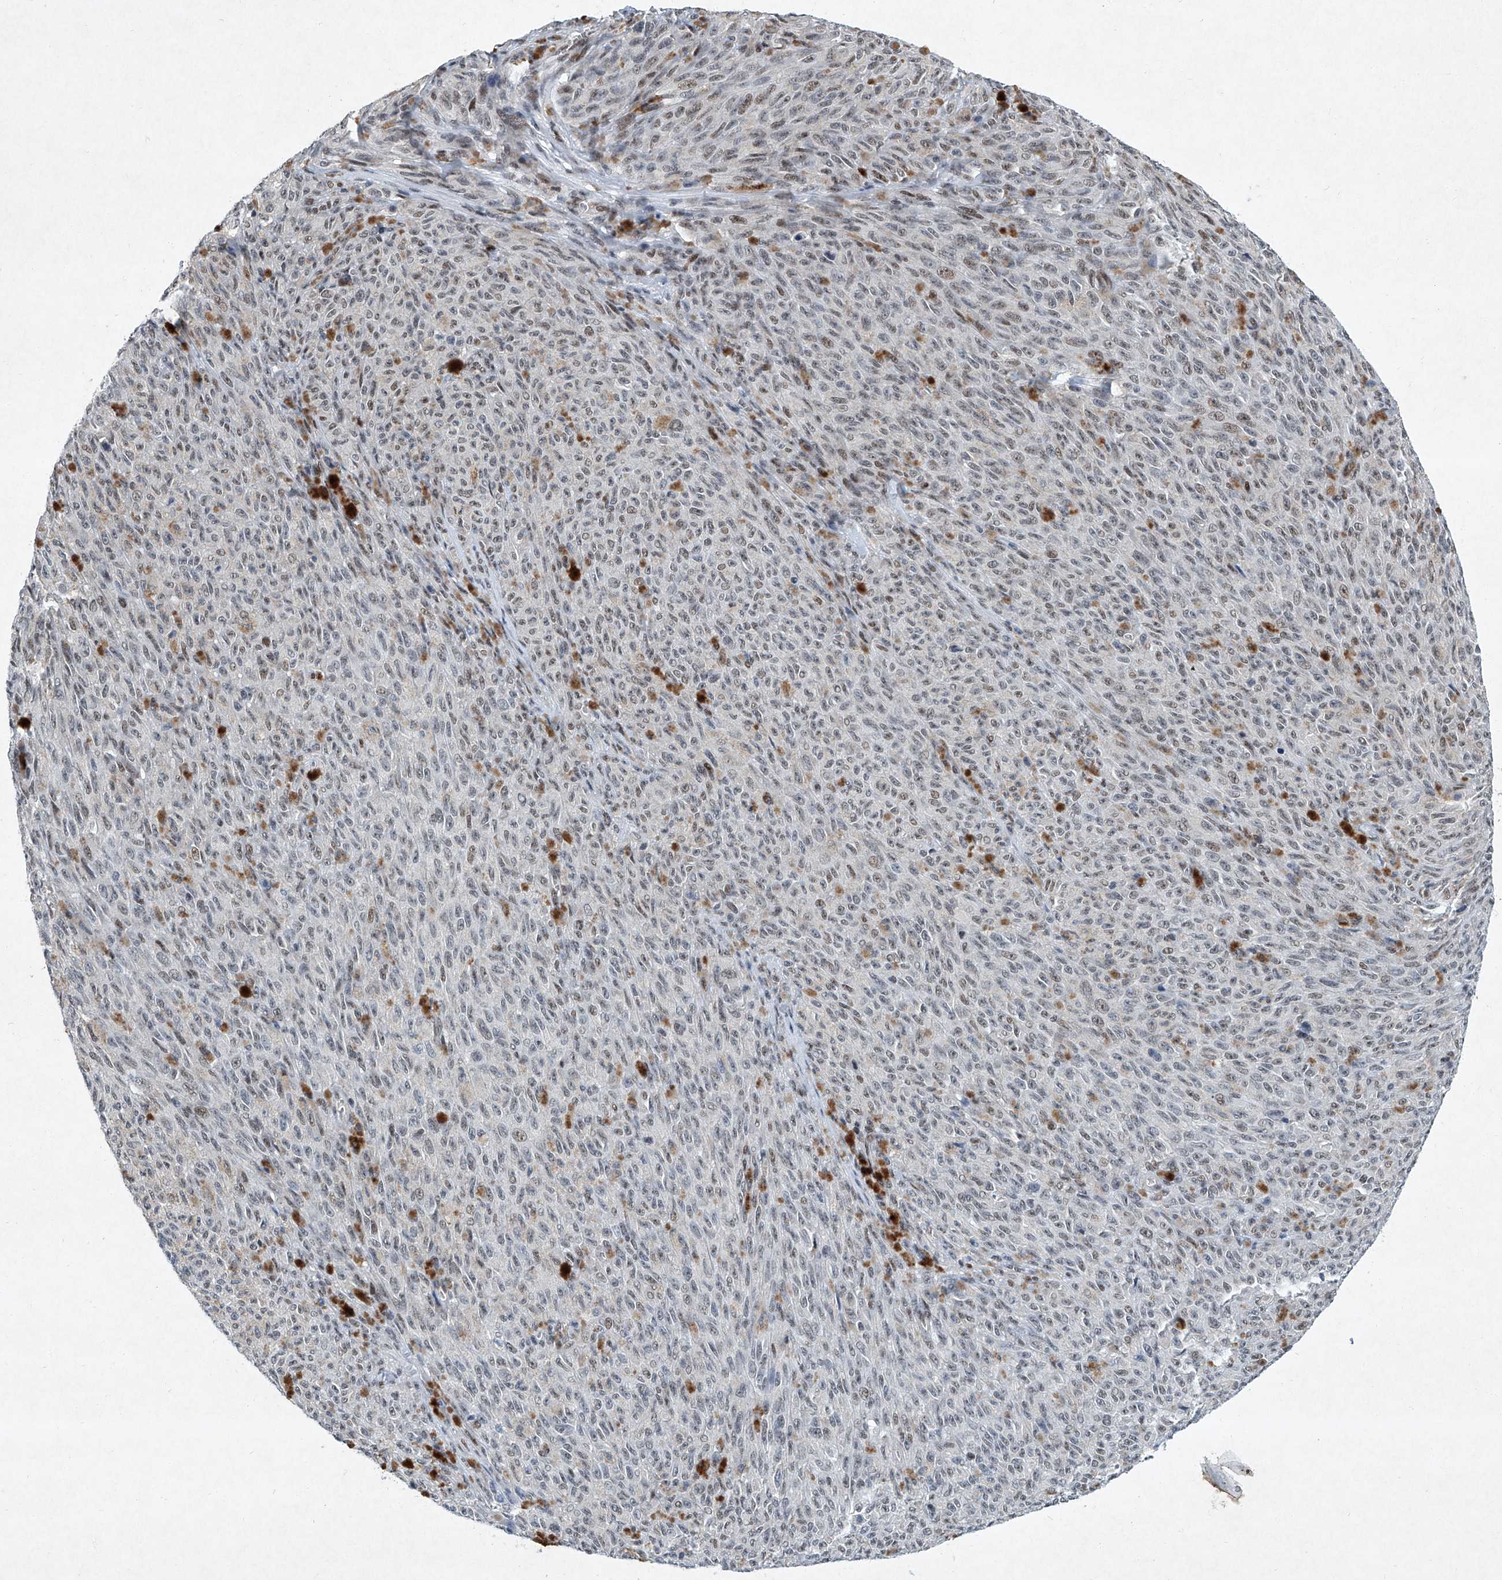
{"staining": {"intensity": "weak", "quantity": "<25%", "location": "nuclear"}, "tissue": "melanoma", "cell_type": "Tumor cells", "image_type": "cancer", "snomed": [{"axis": "morphology", "description": "Malignant melanoma, NOS"}, {"axis": "topography", "description": "Skin"}], "caption": "Protein analysis of malignant melanoma demonstrates no significant expression in tumor cells.", "gene": "TFDP1", "patient": {"sex": "female", "age": 82}}